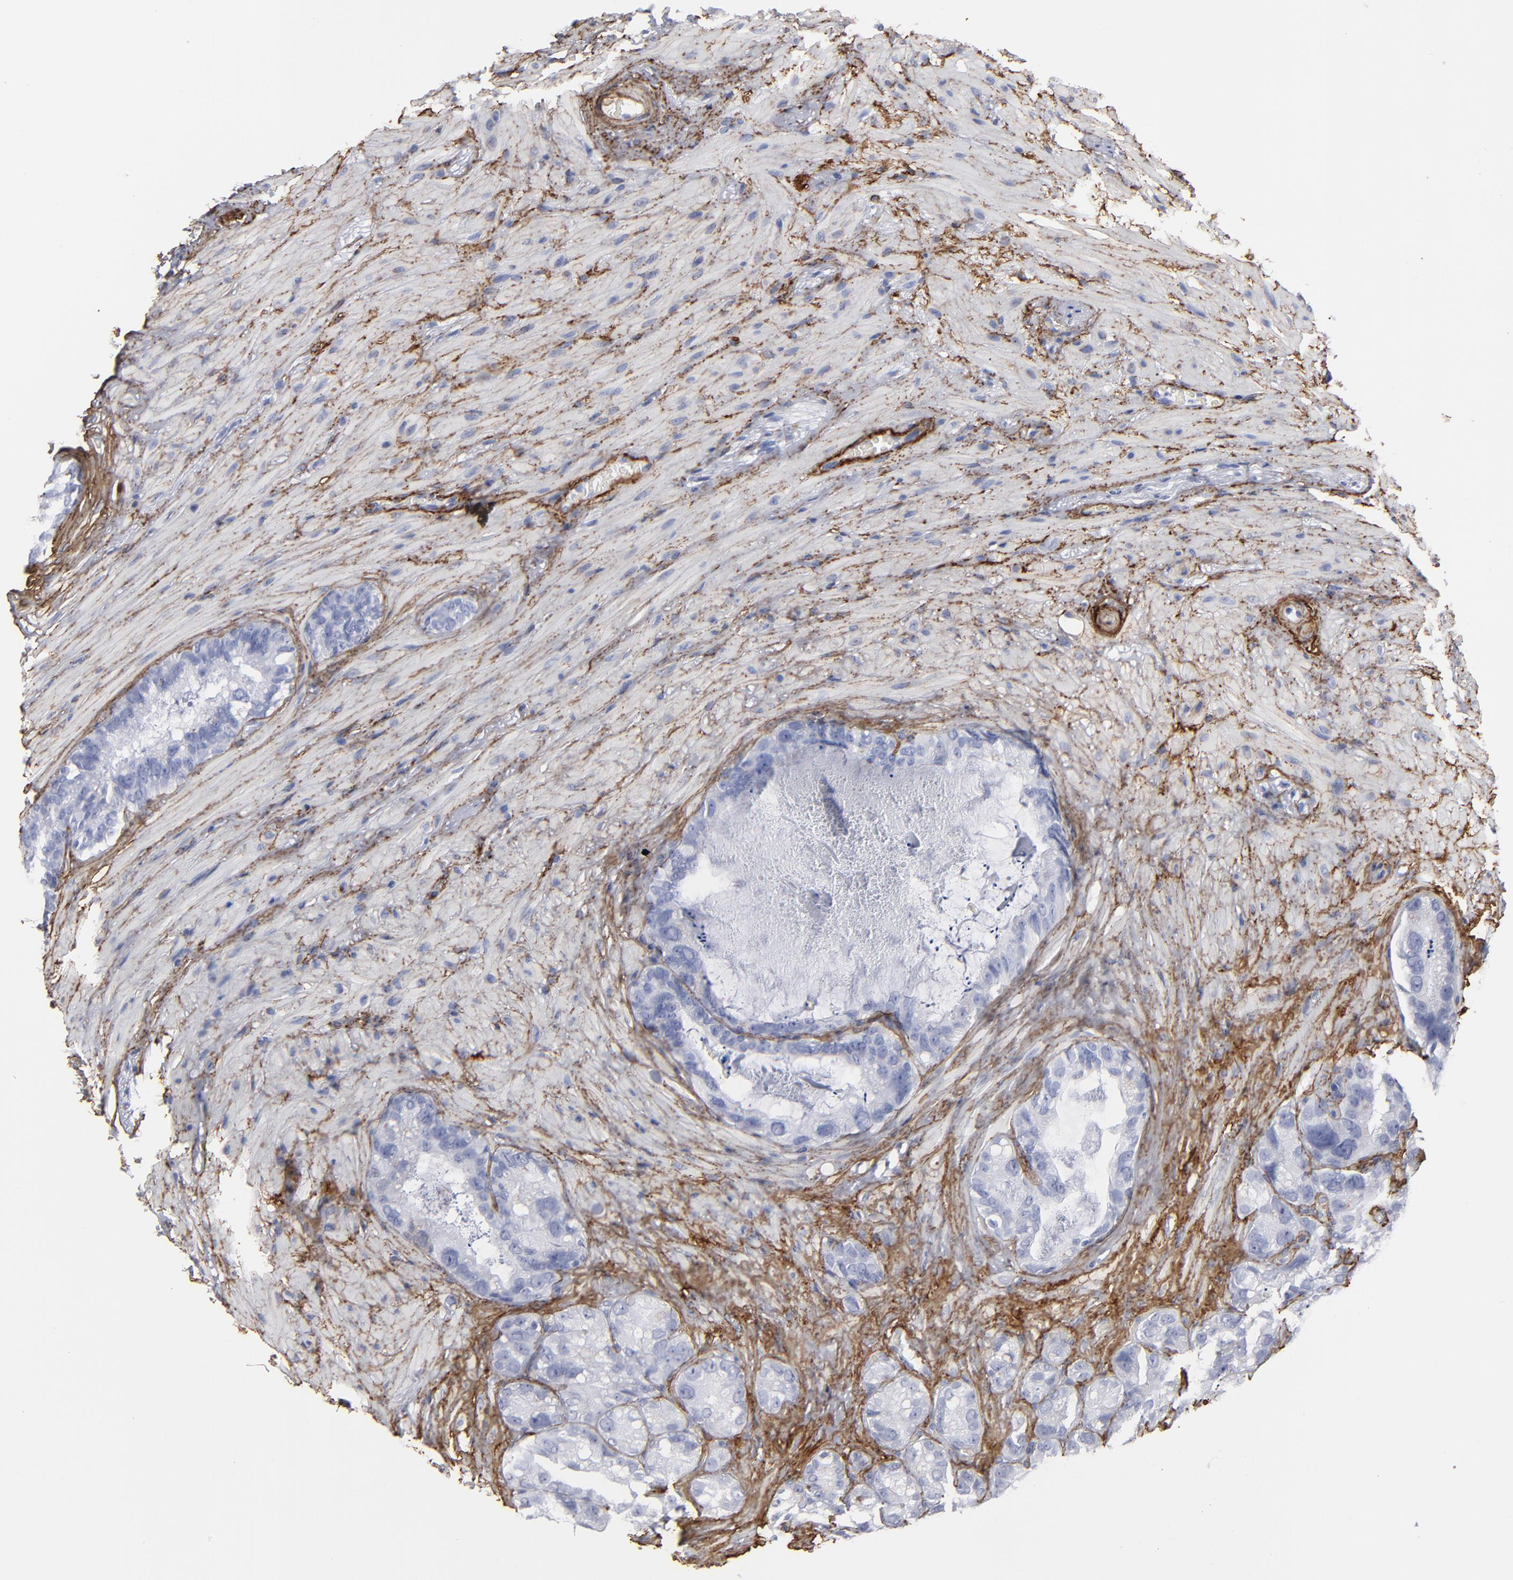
{"staining": {"intensity": "negative", "quantity": "none", "location": "none"}, "tissue": "seminal vesicle", "cell_type": "Glandular cells", "image_type": "normal", "snomed": [{"axis": "morphology", "description": "Normal tissue, NOS"}, {"axis": "topography", "description": "Seminal veicle"}], "caption": "This is a histopathology image of immunohistochemistry staining of unremarkable seminal vesicle, which shows no staining in glandular cells.", "gene": "EMILIN1", "patient": {"sex": "male", "age": 63}}